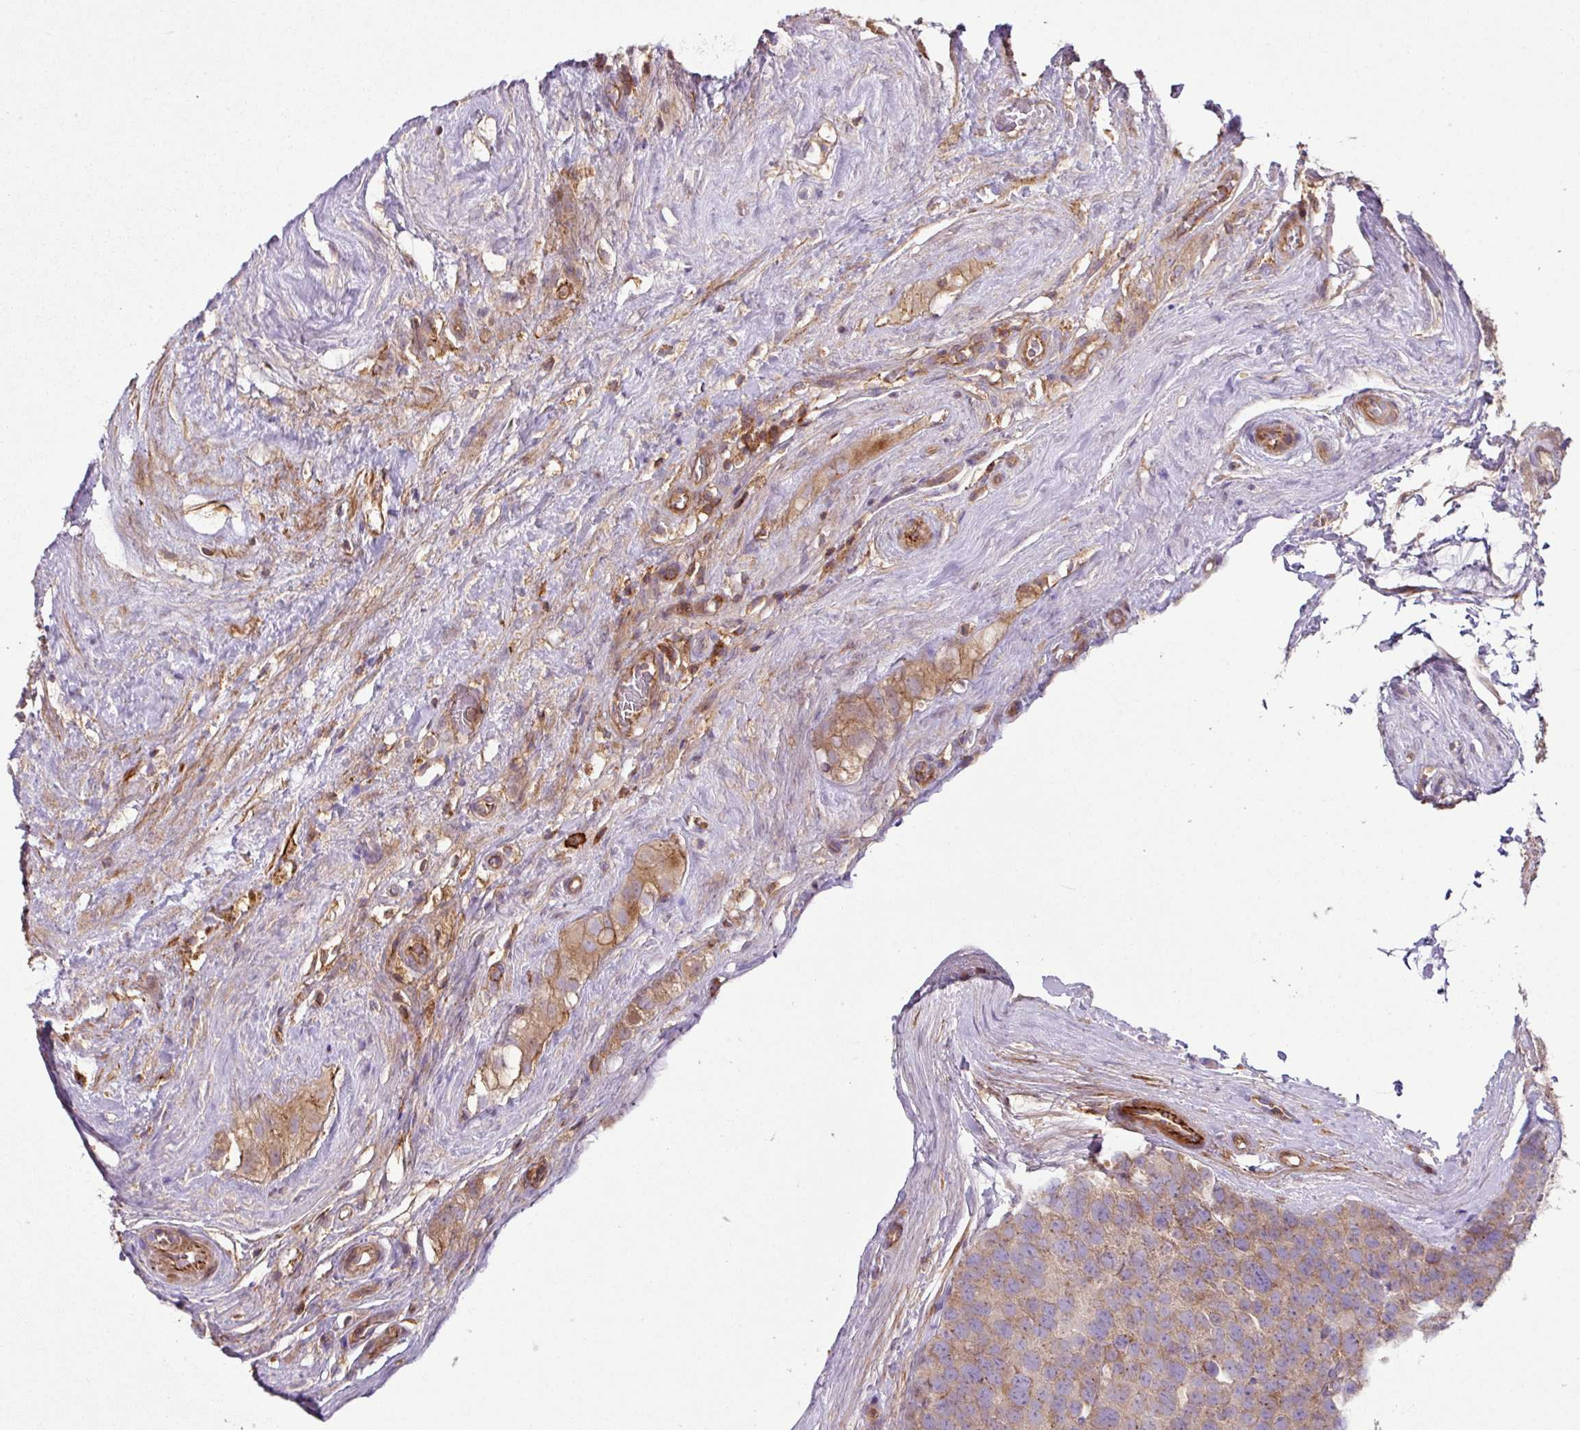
{"staining": {"intensity": "weak", "quantity": ">75%", "location": "cytoplasmic/membranous"}, "tissue": "testis cancer", "cell_type": "Tumor cells", "image_type": "cancer", "snomed": [{"axis": "morphology", "description": "Seminoma, NOS"}, {"axis": "topography", "description": "Testis"}], "caption": "An IHC micrograph of tumor tissue is shown. Protein staining in brown labels weak cytoplasmic/membranous positivity in seminoma (testis) within tumor cells.", "gene": "RIC1", "patient": {"sex": "male", "age": 71}}